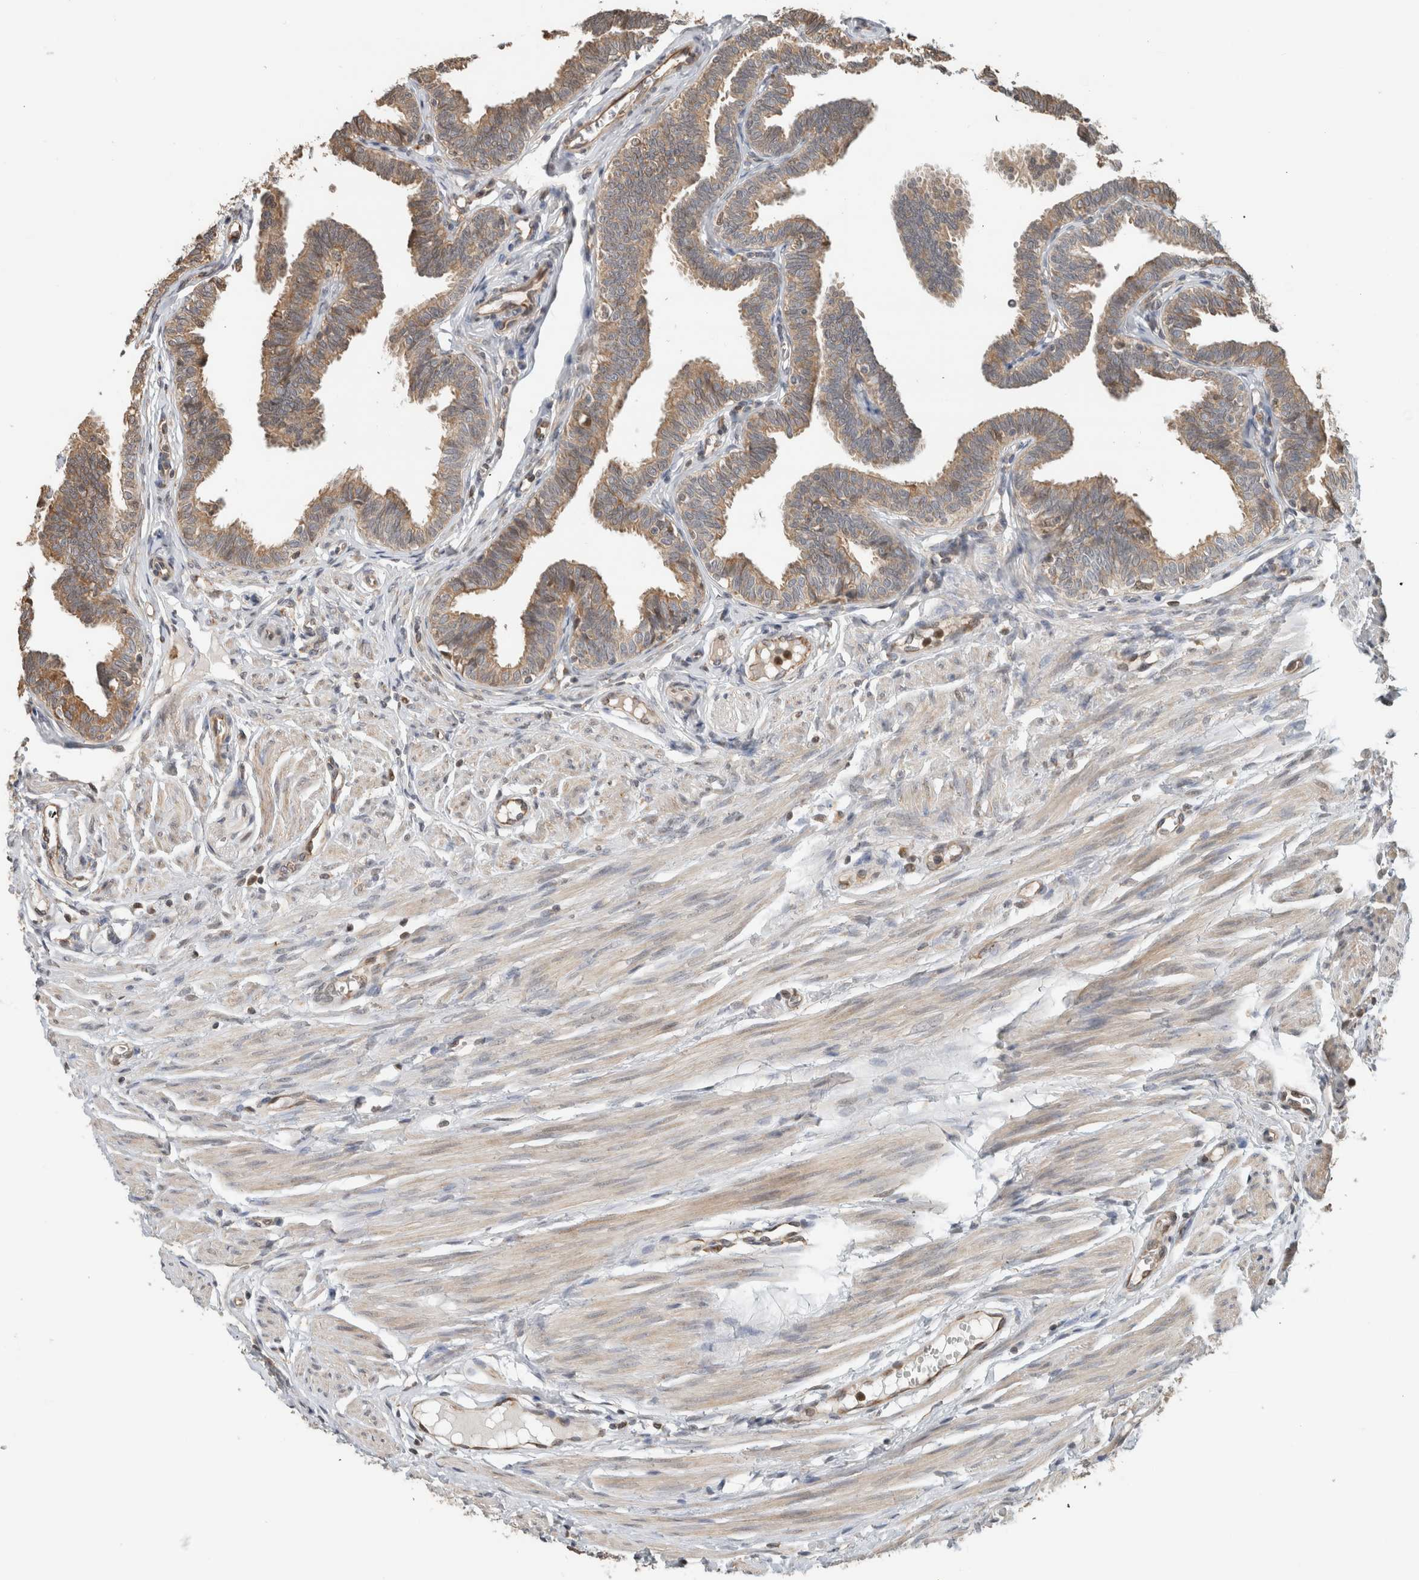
{"staining": {"intensity": "moderate", "quantity": ">75%", "location": "cytoplasmic/membranous"}, "tissue": "fallopian tube", "cell_type": "Glandular cells", "image_type": "normal", "snomed": [{"axis": "morphology", "description": "Normal tissue, NOS"}, {"axis": "topography", "description": "Fallopian tube"}, {"axis": "topography", "description": "Ovary"}], "caption": "Immunohistochemistry (IHC) of normal fallopian tube reveals medium levels of moderate cytoplasmic/membranous expression in about >75% of glandular cells. (brown staining indicates protein expression, while blue staining denotes nuclei).", "gene": "GINS4", "patient": {"sex": "female", "age": 23}}